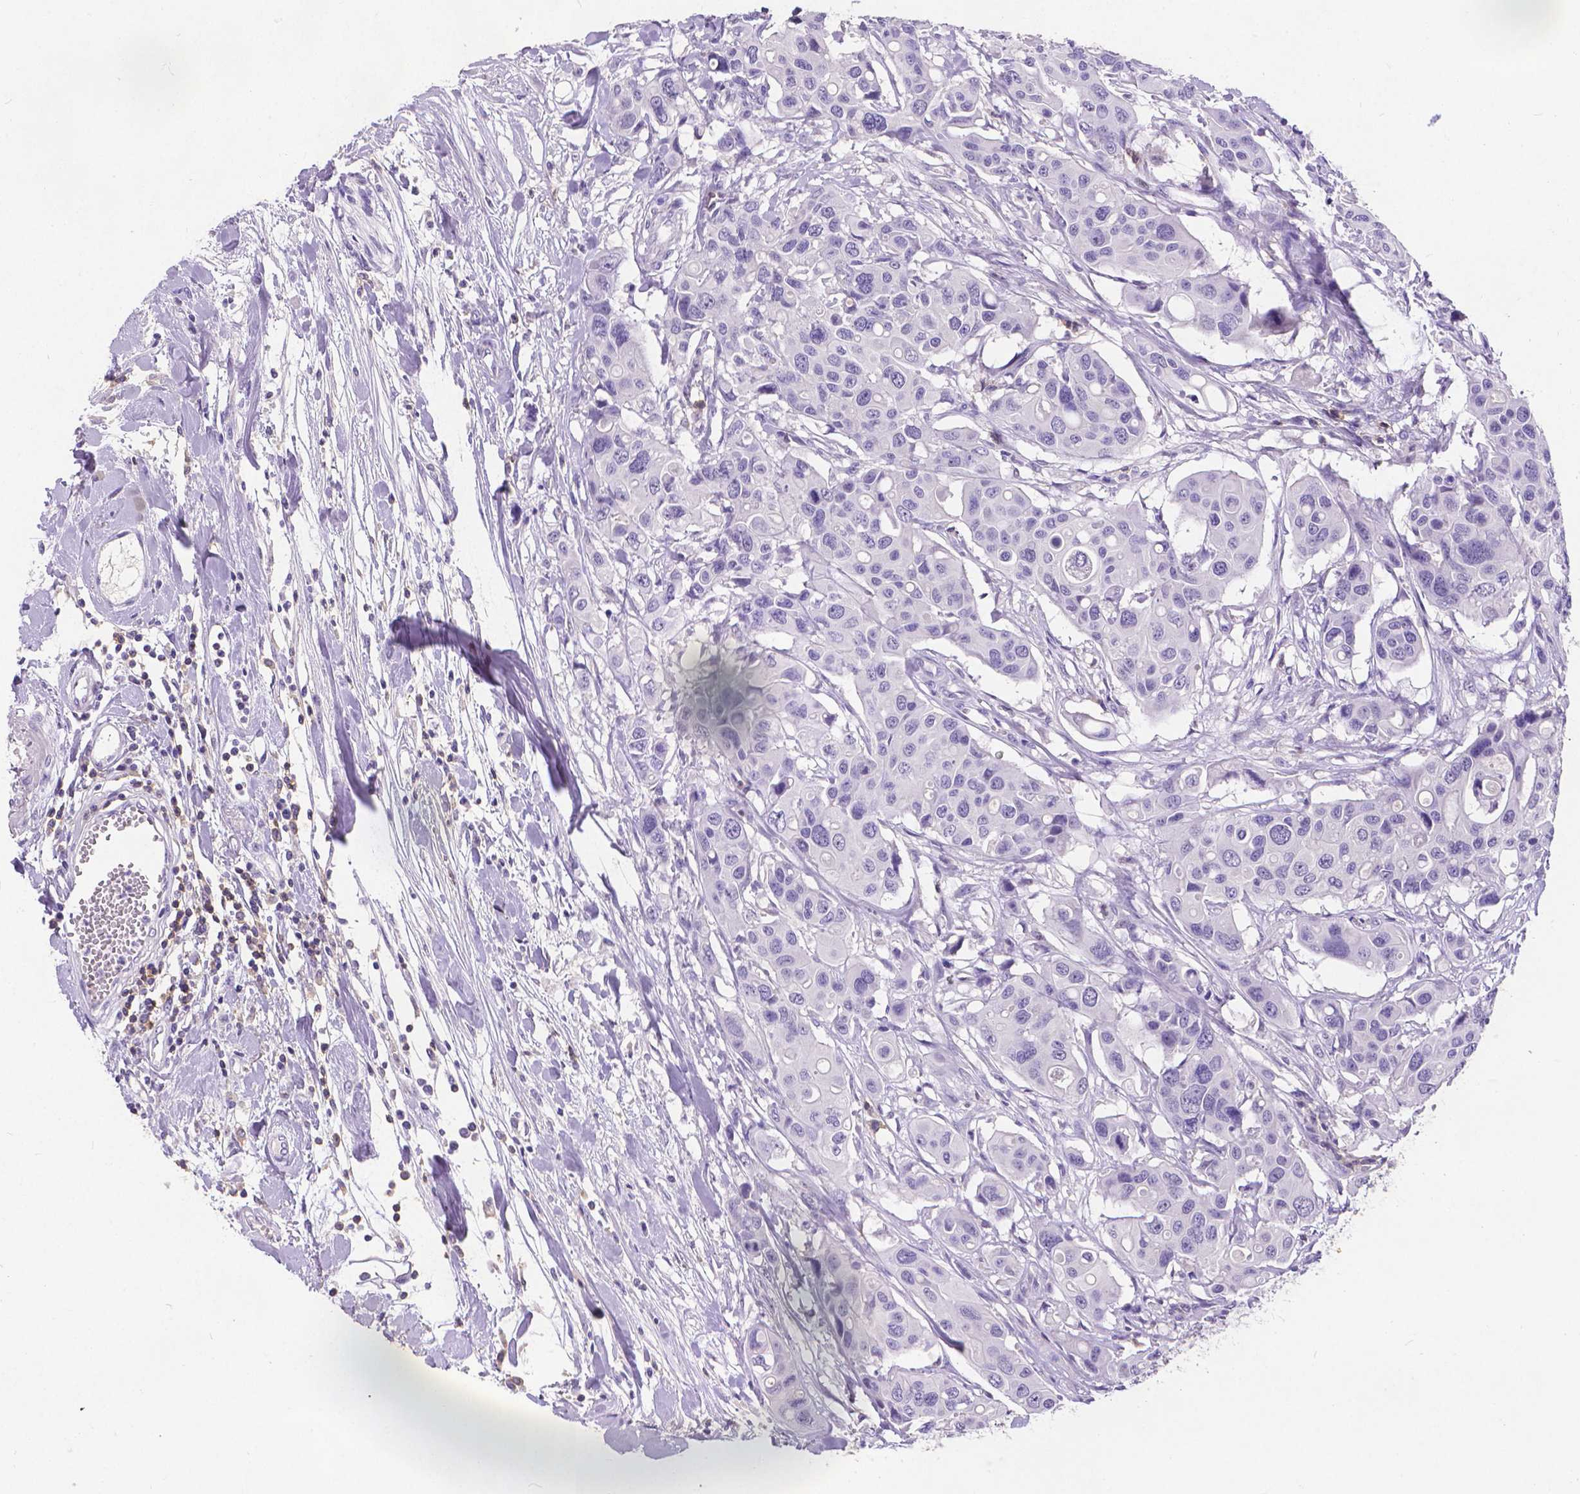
{"staining": {"intensity": "negative", "quantity": "none", "location": "none"}, "tissue": "colorectal cancer", "cell_type": "Tumor cells", "image_type": "cancer", "snomed": [{"axis": "morphology", "description": "Adenocarcinoma, NOS"}, {"axis": "topography", "description": "Colon"}], "caption": "IHC micrograph of neoplastic tissue: human colorectal cancer (adenocarcinoma) stained with DAB (3,3'-diaminobenzidine) demonstrates no significant protein staining in tumor cells.", "gene": "CD4", "patient": {"sex": "male", "age": 77}}